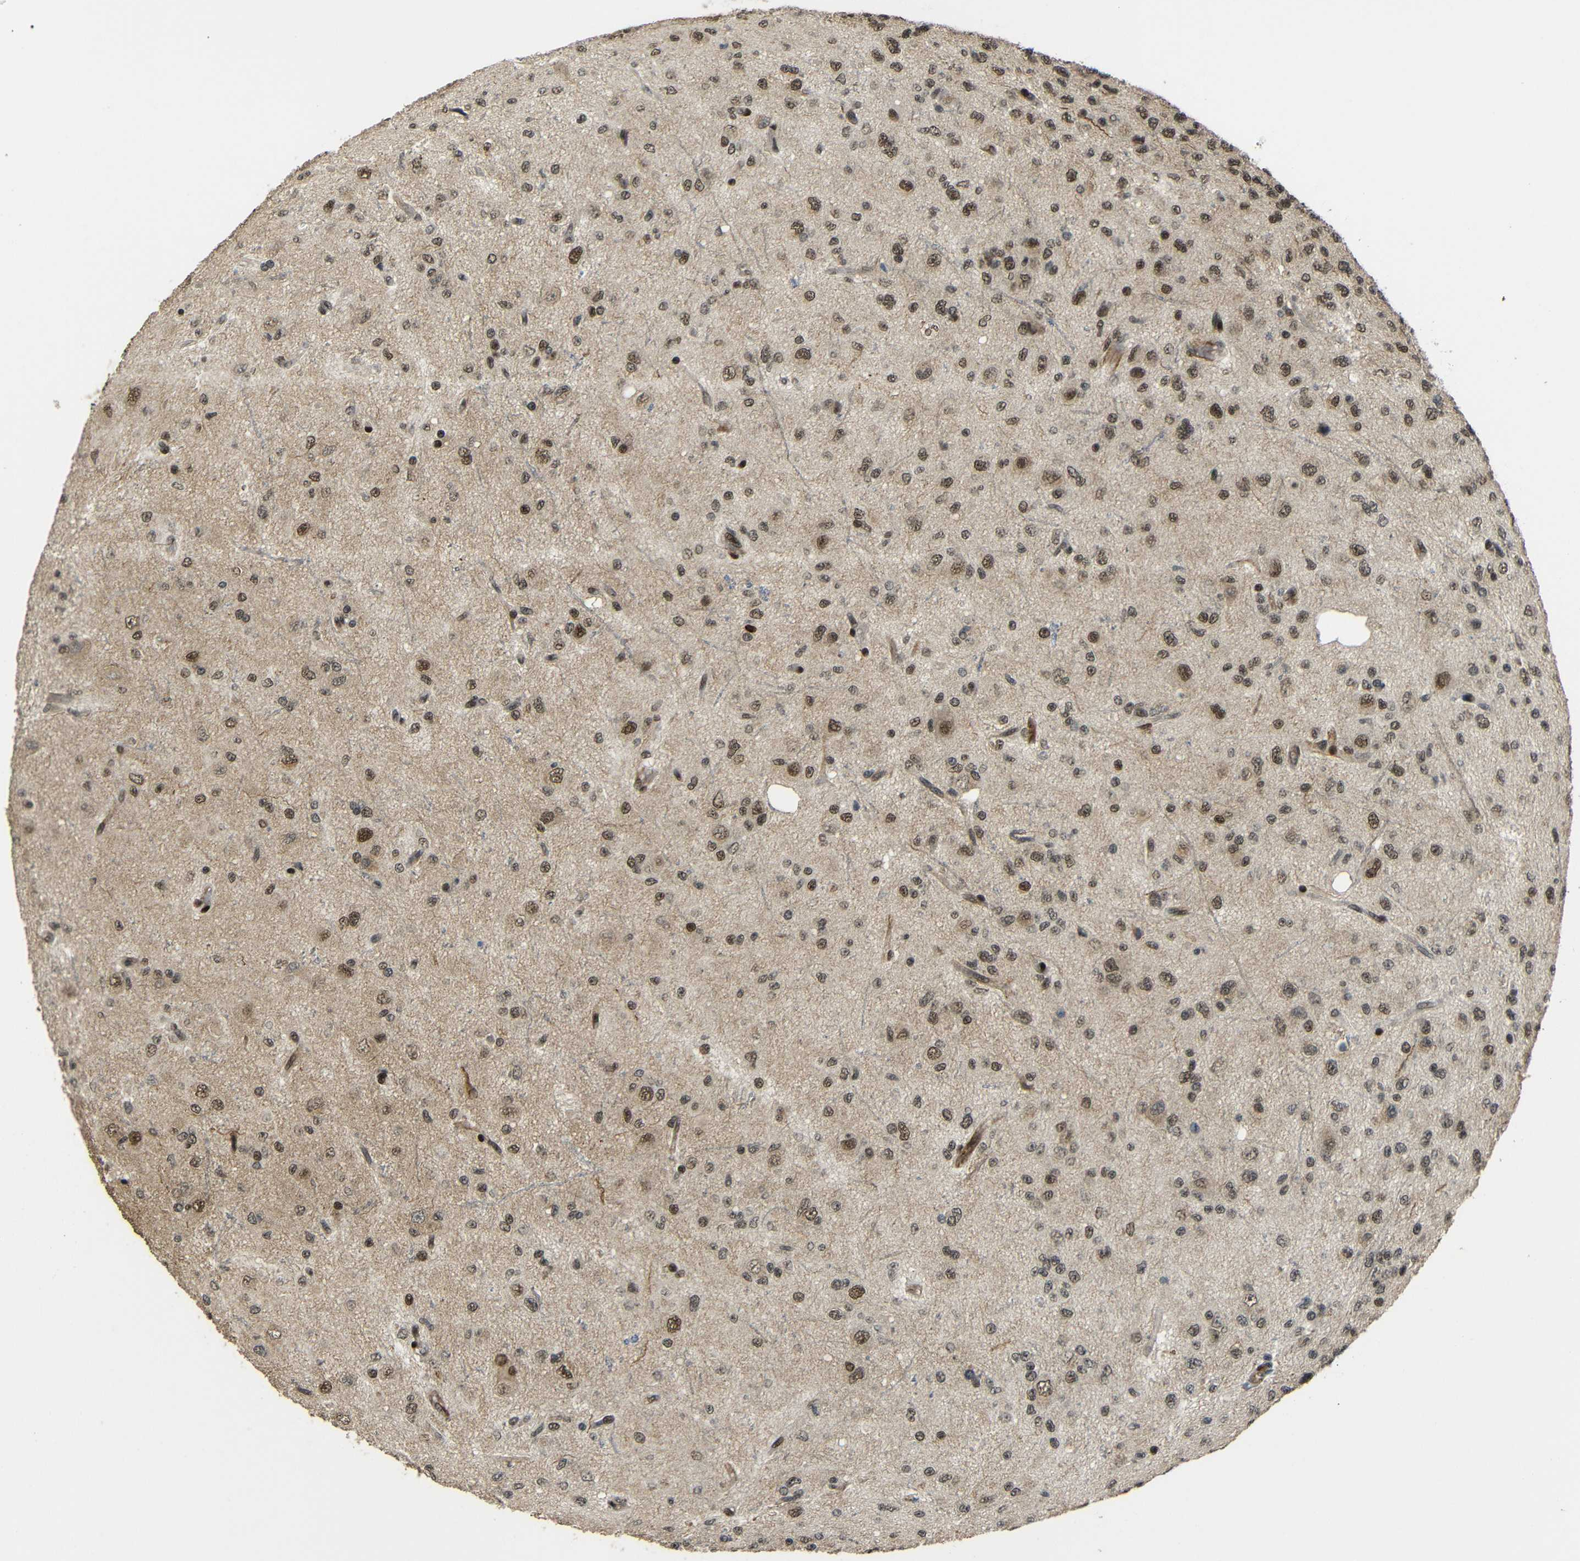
{"staining": {"intensity": "moderate", "quantity": ">75%", "location": "nuclear"}, "tissue": "glioma", "cell_type": "Tumor cells", "image_type": "cancer", "snomed": [{"axis": "morphology", "description": "Glioma, malignant, High grade"}, {"axis": "topography", "description": "pancreas cauda"}], "caption": "Immunohistochemistry photomicrograph of human high-grade glioma (malignant) stained for a protein (brown), which displays medium levels of moderate nuclear expression in about >75% of tumor cells.", "gene": "TBX2", "patient": {"sex": "male", "age": 60}}